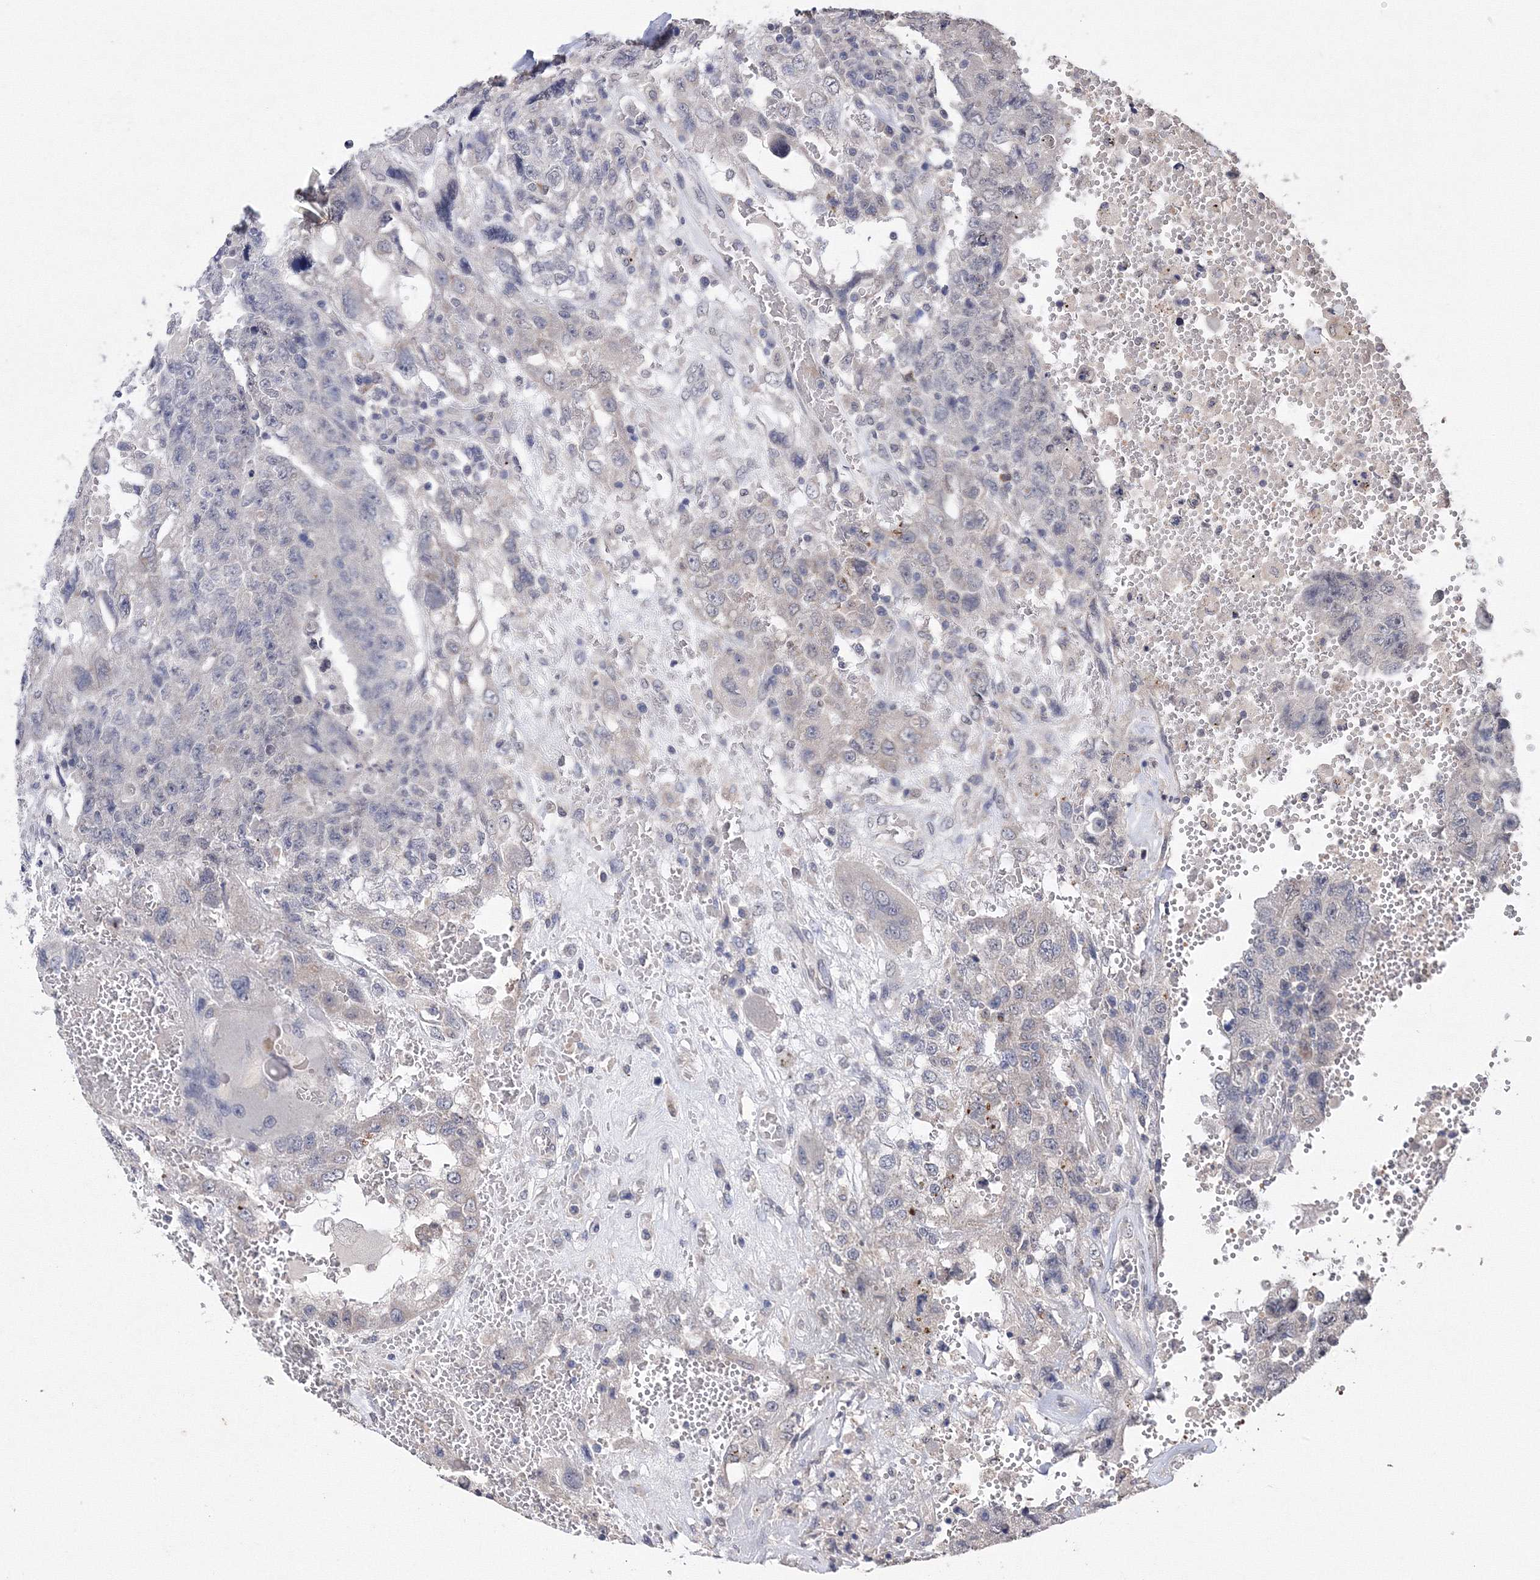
{"staining": {"intensity": "negative", "quantity": "none", "location": "none"}, "tissue": "testis cancer", "cell_type": "Tumor cells", "image_type": "cancer", "snomed": [{"axis": "morphology", "description": "Carcinoma, Embryonal, NOS"}, {"axis": "topography", "description": "Testis"}], "caption": "Immunohistochemistry (IHC) photomicrograph of neoplastic tissue: human testis cancer stained with DAB (3,3'-diaminobenzidine) demonstrates no significant protein staining in tumor cells.", "gene": "GPN1", "patient": {"sex": "male", "age": 26}}